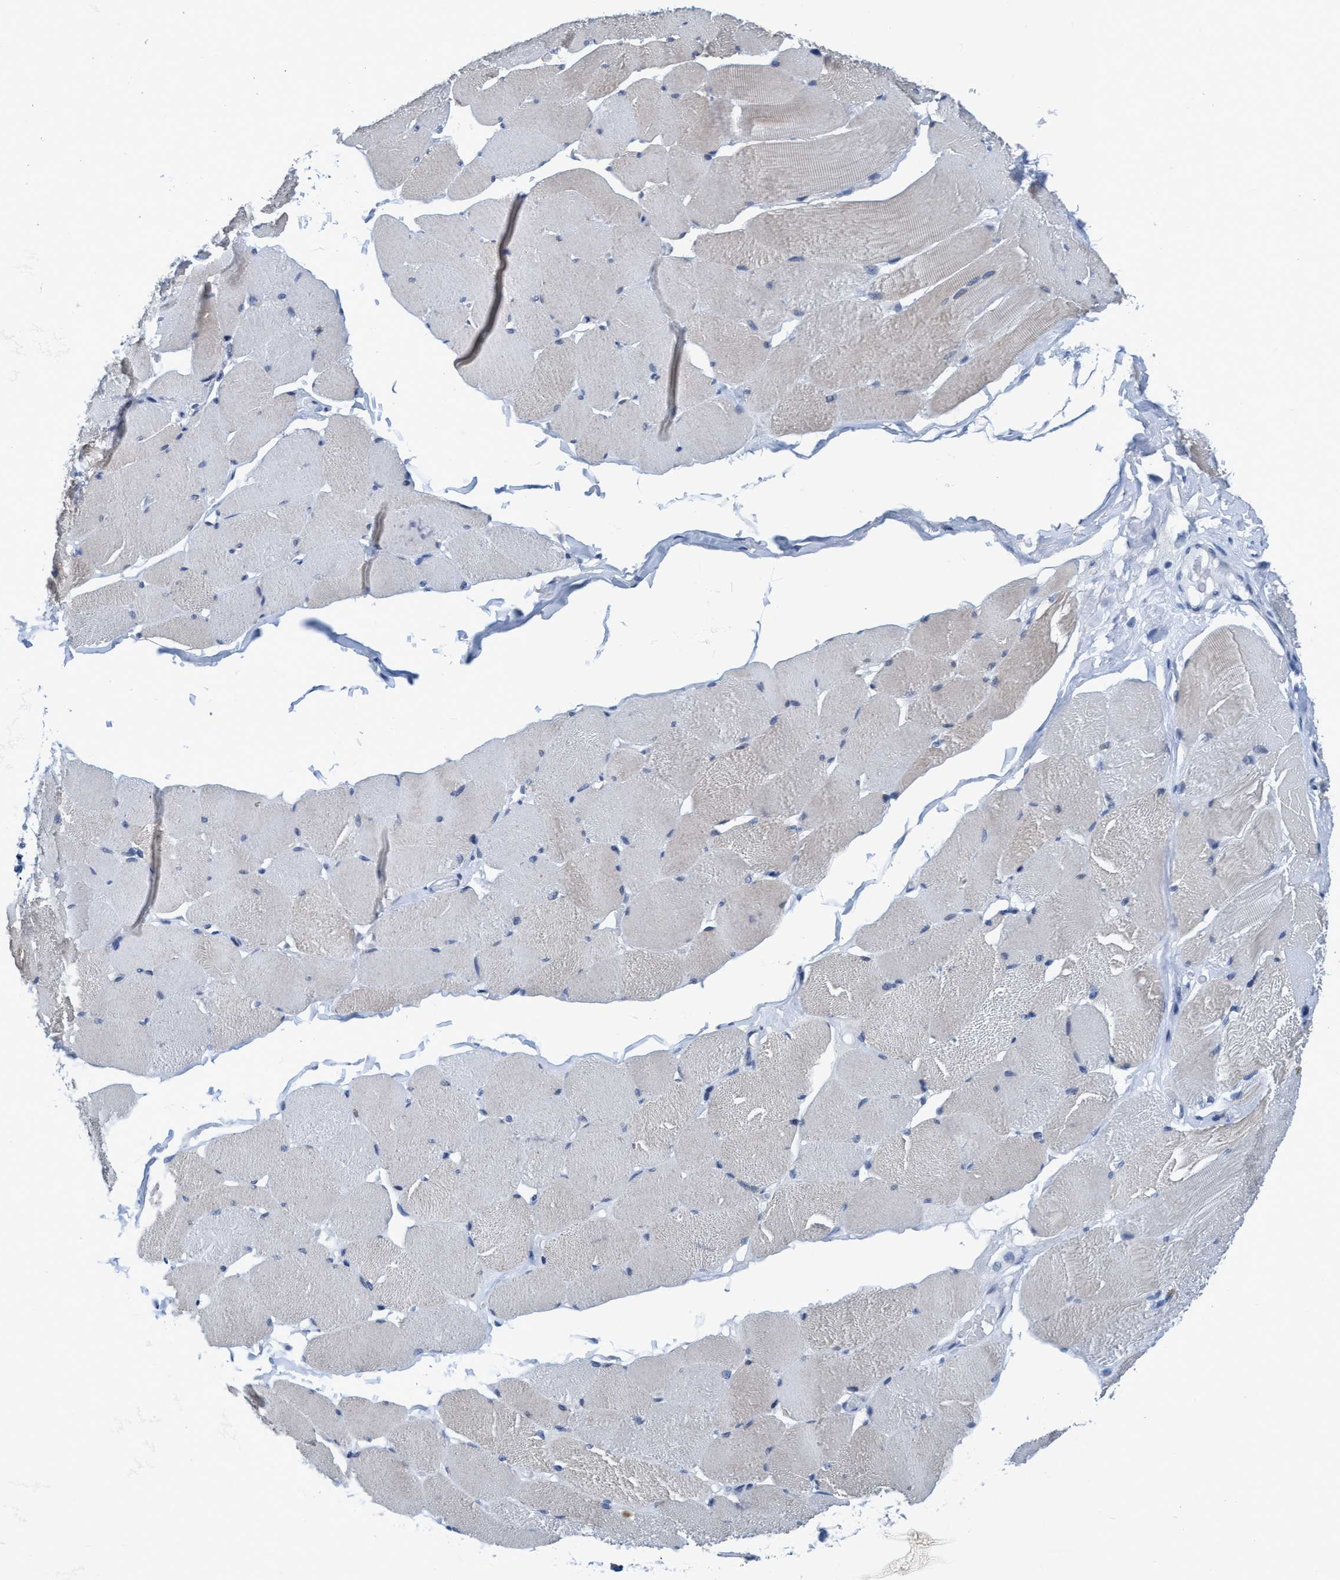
{"staining": {"intensity": "weak", "quantity": "<25%", "location": "cytoplasmic/membranous"}, "tissue": "skeletal muscle", "cell_type": "Myocytes", "image_type": "normal", "snomed": [{"axis": "morphology", "description": "Normal tissue, NOS"}, {"axis": "topography", "description": "Skin"}, {"axis": "topography", "description": "Skeletal muscle"}], "caption": "The photomicrograph displays no significant staining in myocytes of skeletal muscle.", "gene": "DNAI1", "patient": {"sex": "male", "age": 83}}